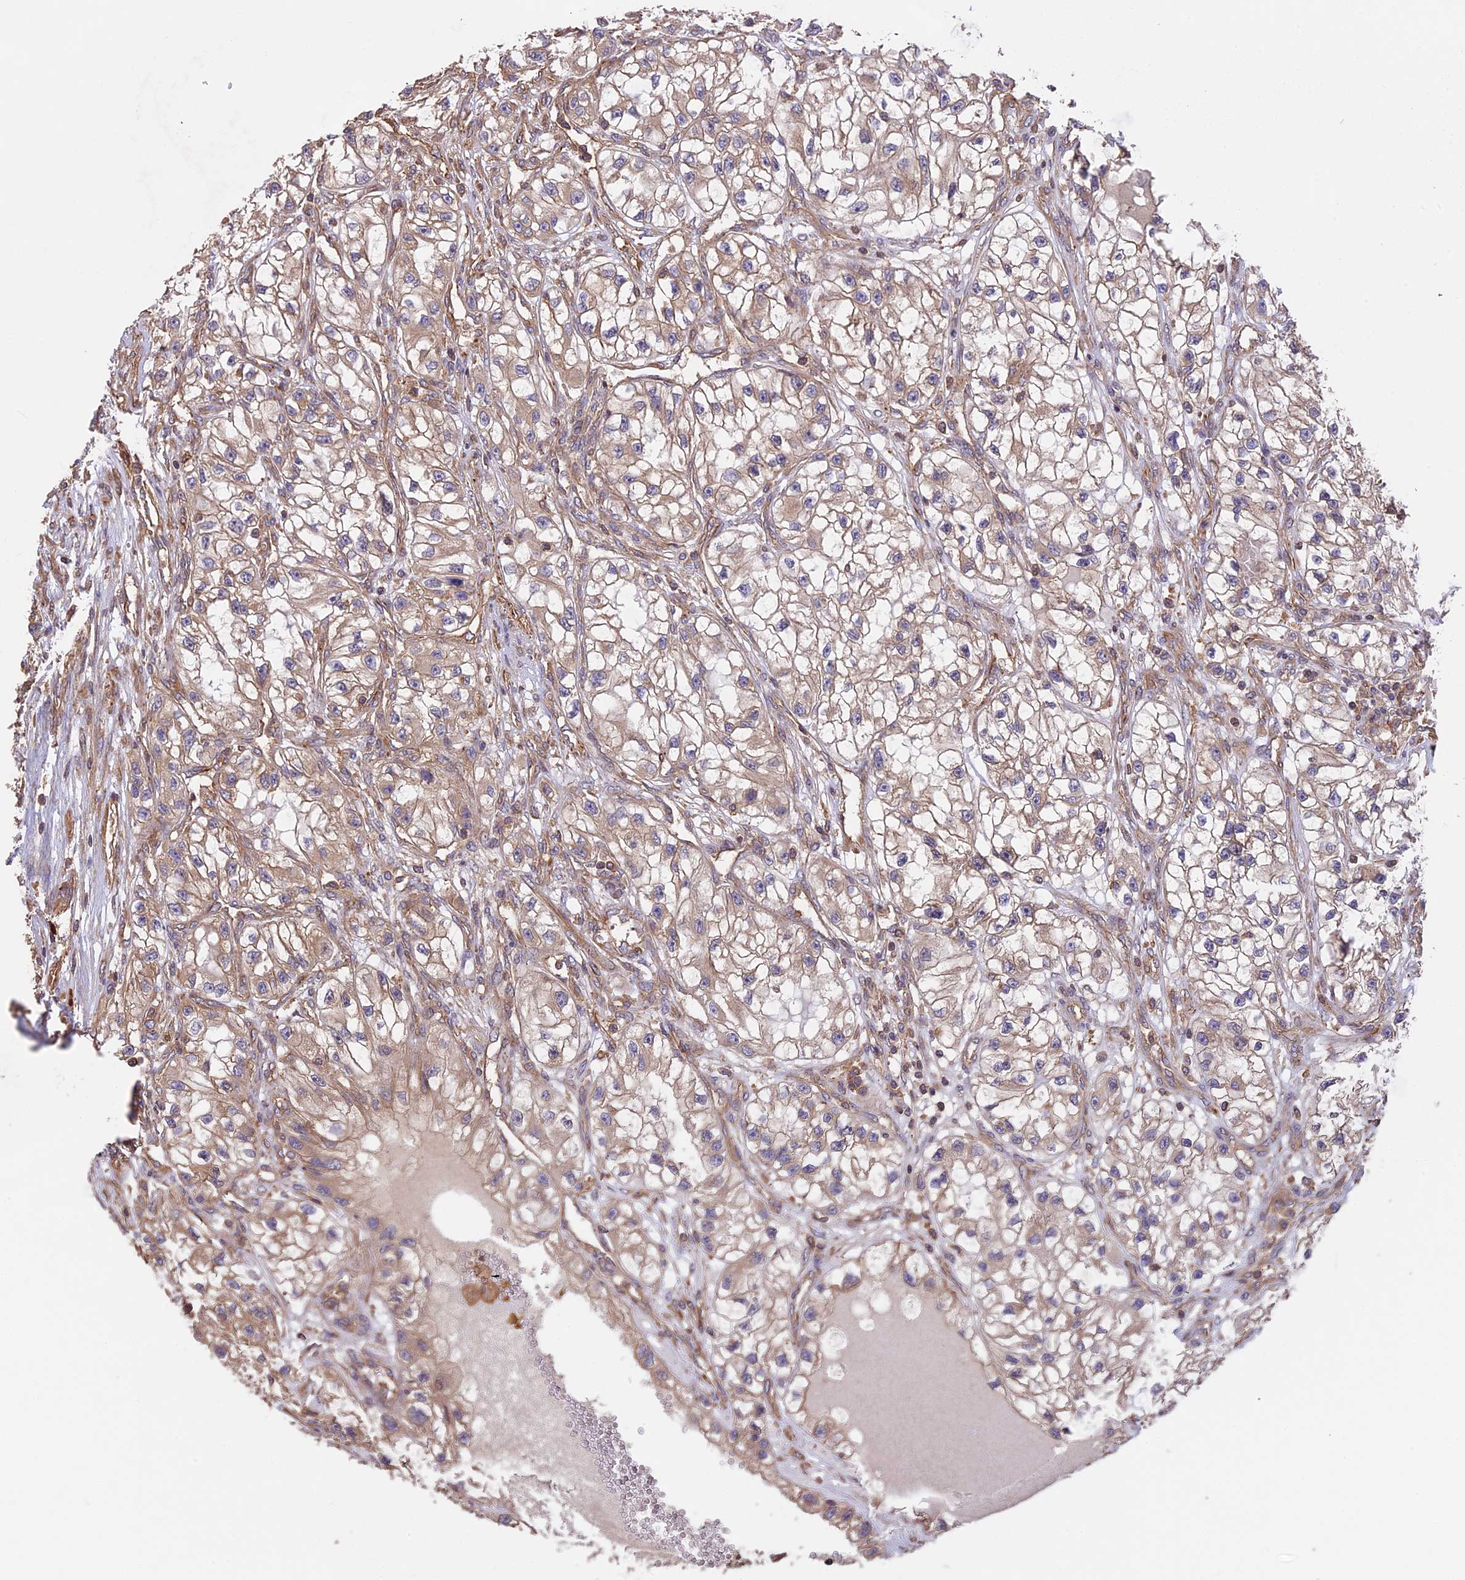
{"staining": {"intensity": "weak", "quantity": ">75%", "location": "cytoplasmic/membranous"}, "tissue": "renal cancer", "cell_type": "Tumor cells", "image_type": "cancer", "snomed": [{"axis": "morphology", "description": "Adenocarcinoma, NOS"}, {"axis": "topography", "description": "Kidney"}], "caption": "A brown stain shows weak cytoplasmic/membranous expression of a protein in renal adenocarcinoma tumor cells.", "gene": "GAS8", "patient": {"sex": "female", "age": 57}}